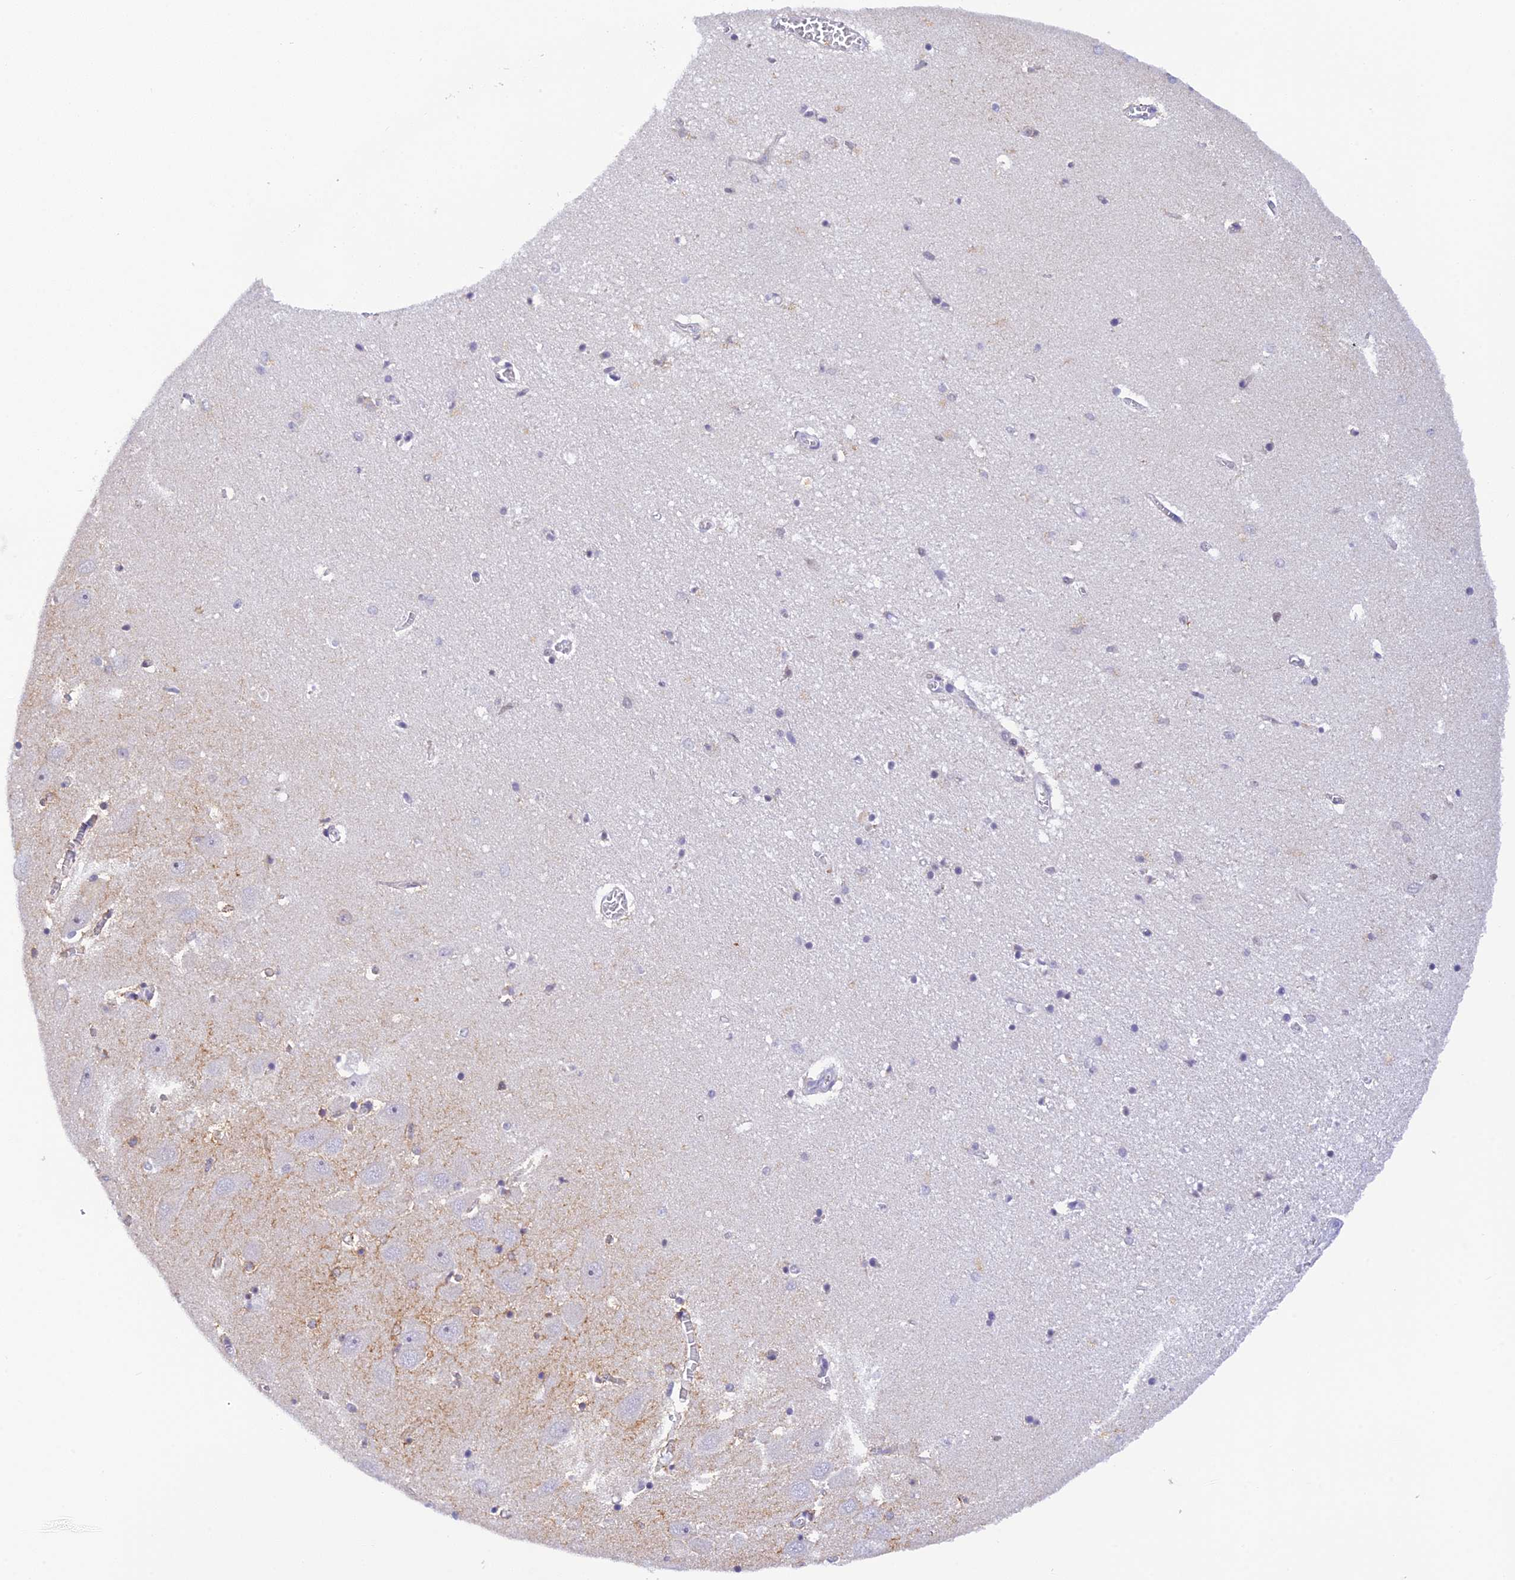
{"staining": {"intensity": "weak", "quantity": "<25%", "location": "cytoplasmic/membranous"}, "tissue": "hippocampus", "cell_type": "Glial cells", "image_type": "normal", "snomed": [{"axis": "morphology", "description": "Normal tissue, NOS"}, {"axis": "topography", "description": "Hippocampus"}], "caption": "Immunohistochemical staining of benign human hippocampus exhibits no significant expression in glial cells.", "gene": "THAP11", "patient": {"sex": "female", "age": 64}}